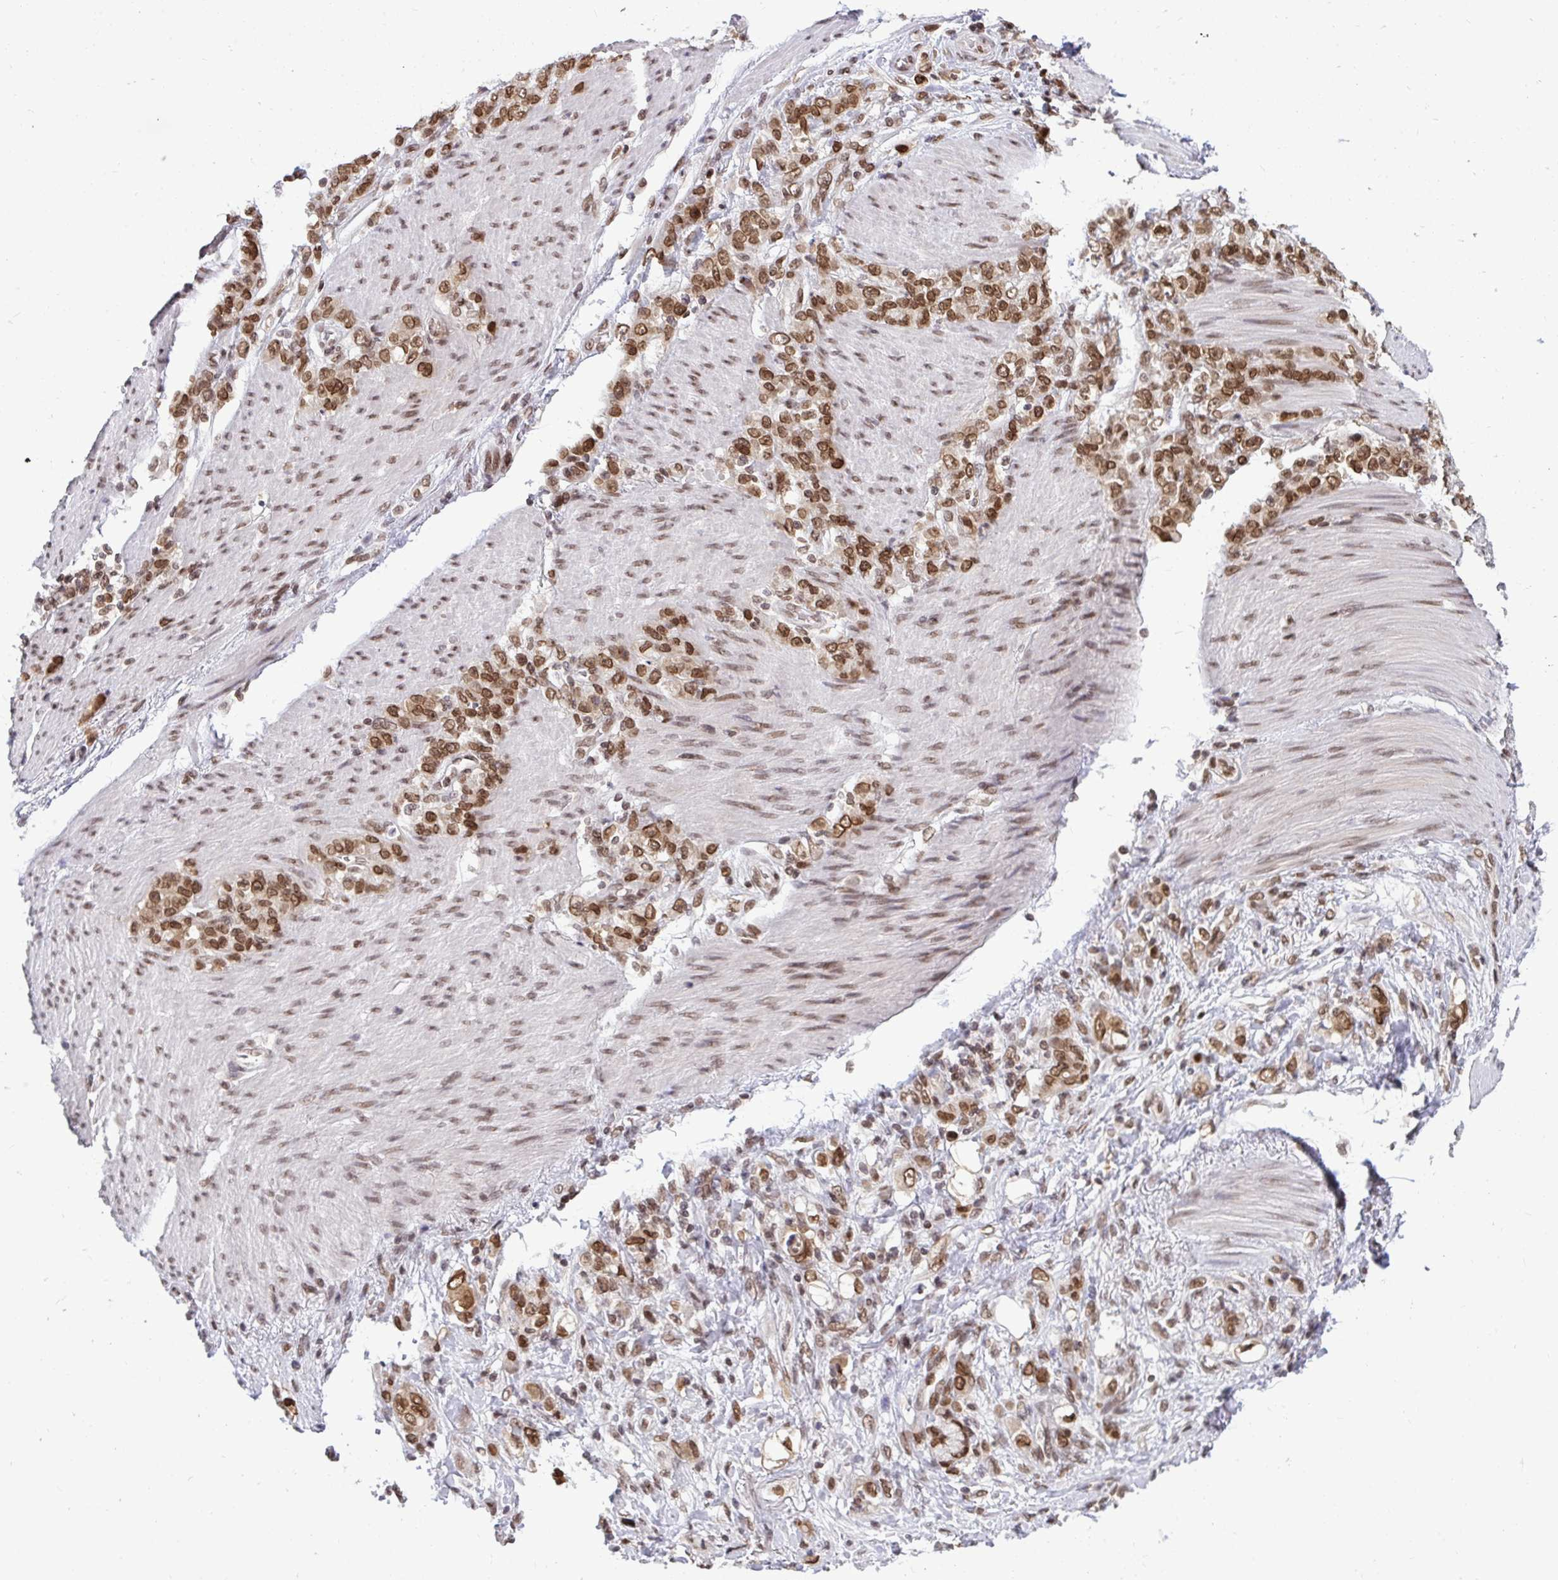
{"staining": {"intensity": "moderate", "quantity": ">75%", "location": "nuclear"}, "tissue": "stomach cancer", "cell_type": "Tumor cells", "image_type": "cancer", "snomed": [{"axis": "morphology", "description": "Adenocarcinoma, NOS"}, {"axis": "topography", "description": "Stomach"}], "caption": "Approximately >75% of tumor cells in human stomach cancer display moderate nuclear protein positivity as visualized by brown immunohistochemical staining.", "gene": "JPT1", "patient": {"sex": "female", "age": 79}}